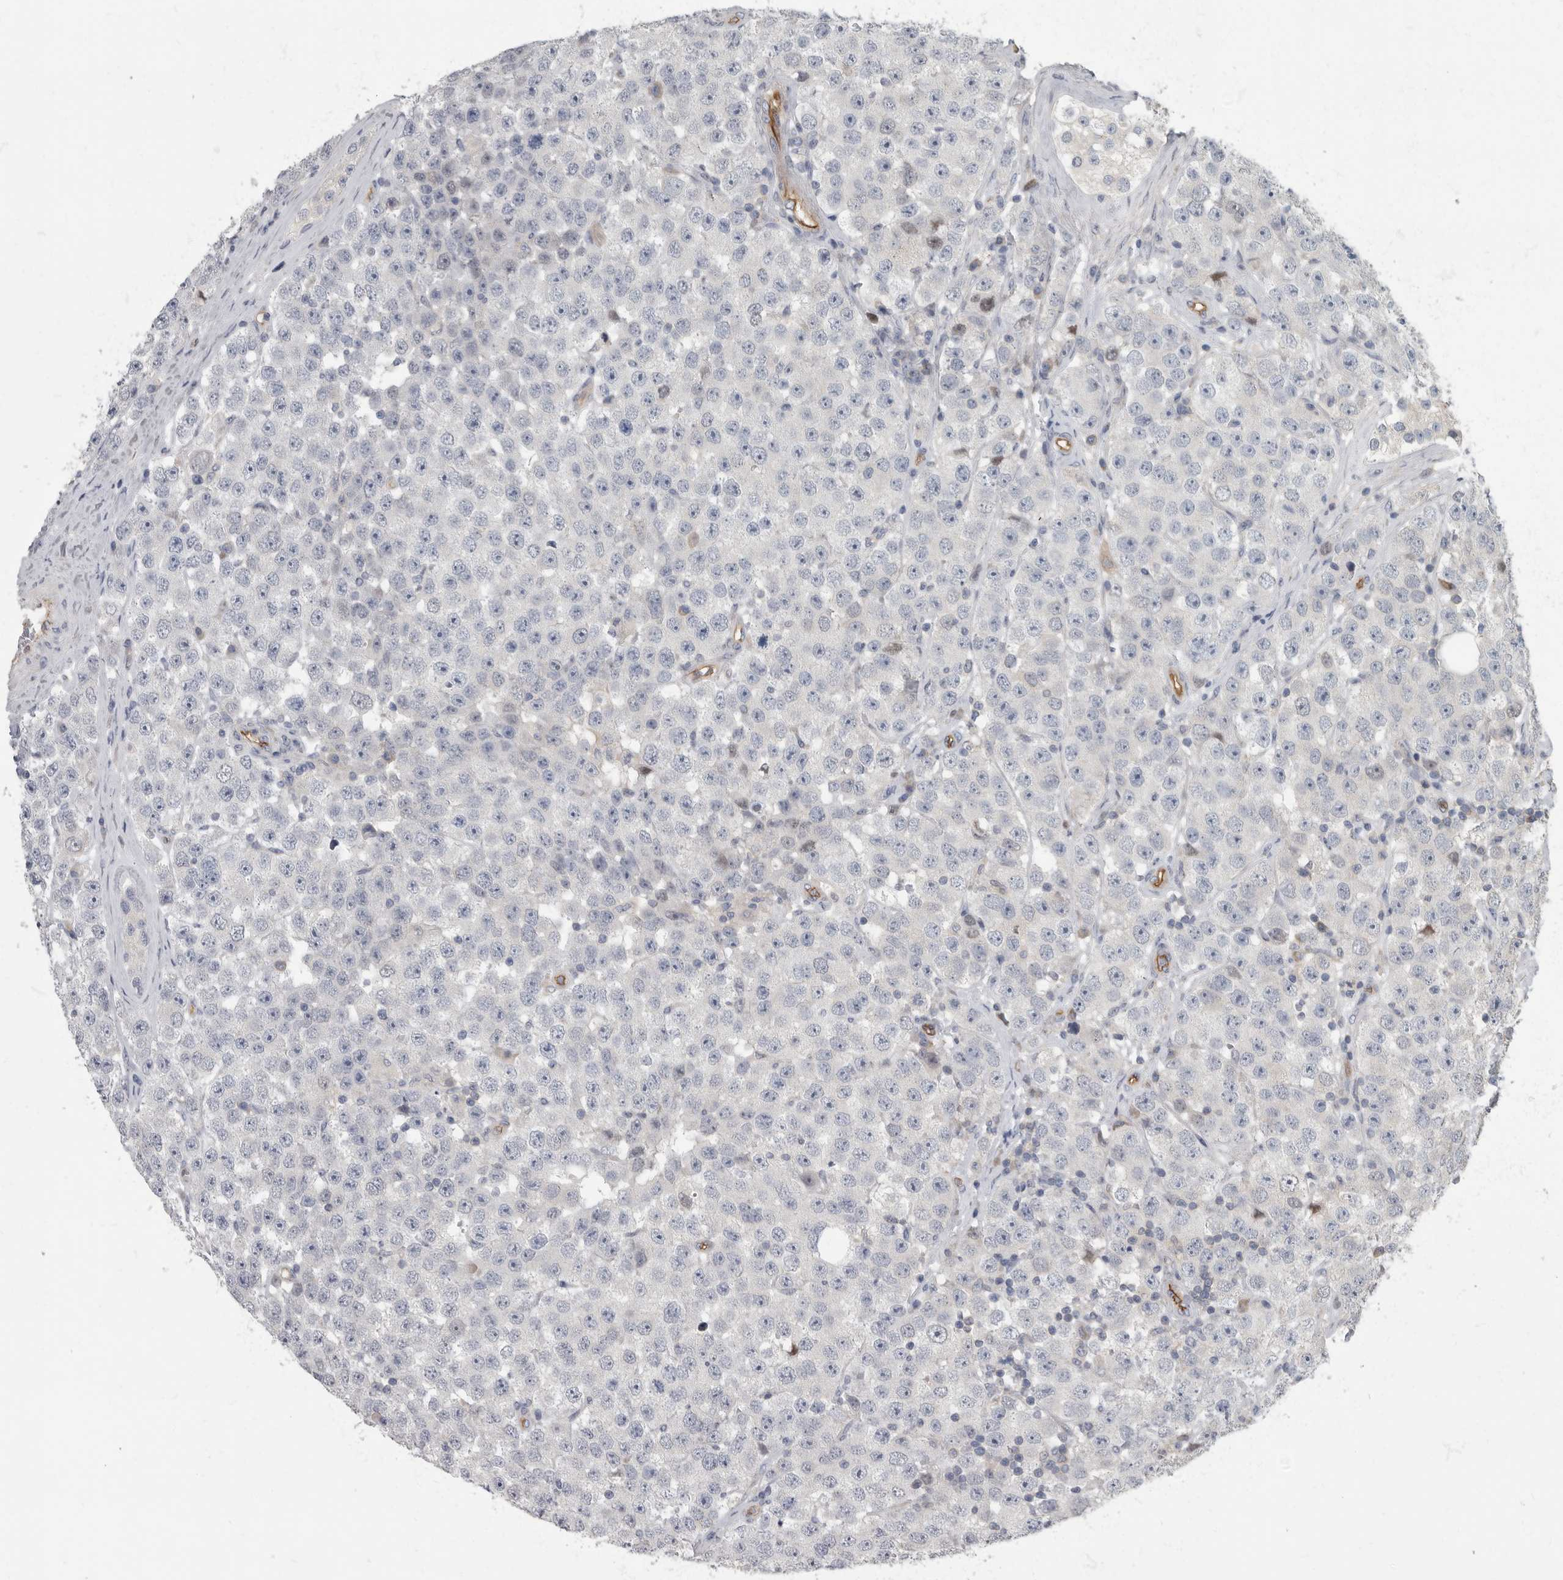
{"staining": {"intensity": "negative", "quantity": "none", "location": "none"}, "tissue": "testis cancer", "cell_type": "Tumor cells", "image_type": "cancer", "snomed": [{"axis": "morphology", "description": "Seminoma, NOS"}, {"axis": "morphology", "description": "Carcinoma, Embryonal, NOS"}, {"axis": "topography", "description": "Testis"}], "caption": "Tumor cells are negative for brown protein staining in testis cancer (seminoma).", "gene": "PDK1", "patient": {"sex": "male", "age": 28}}